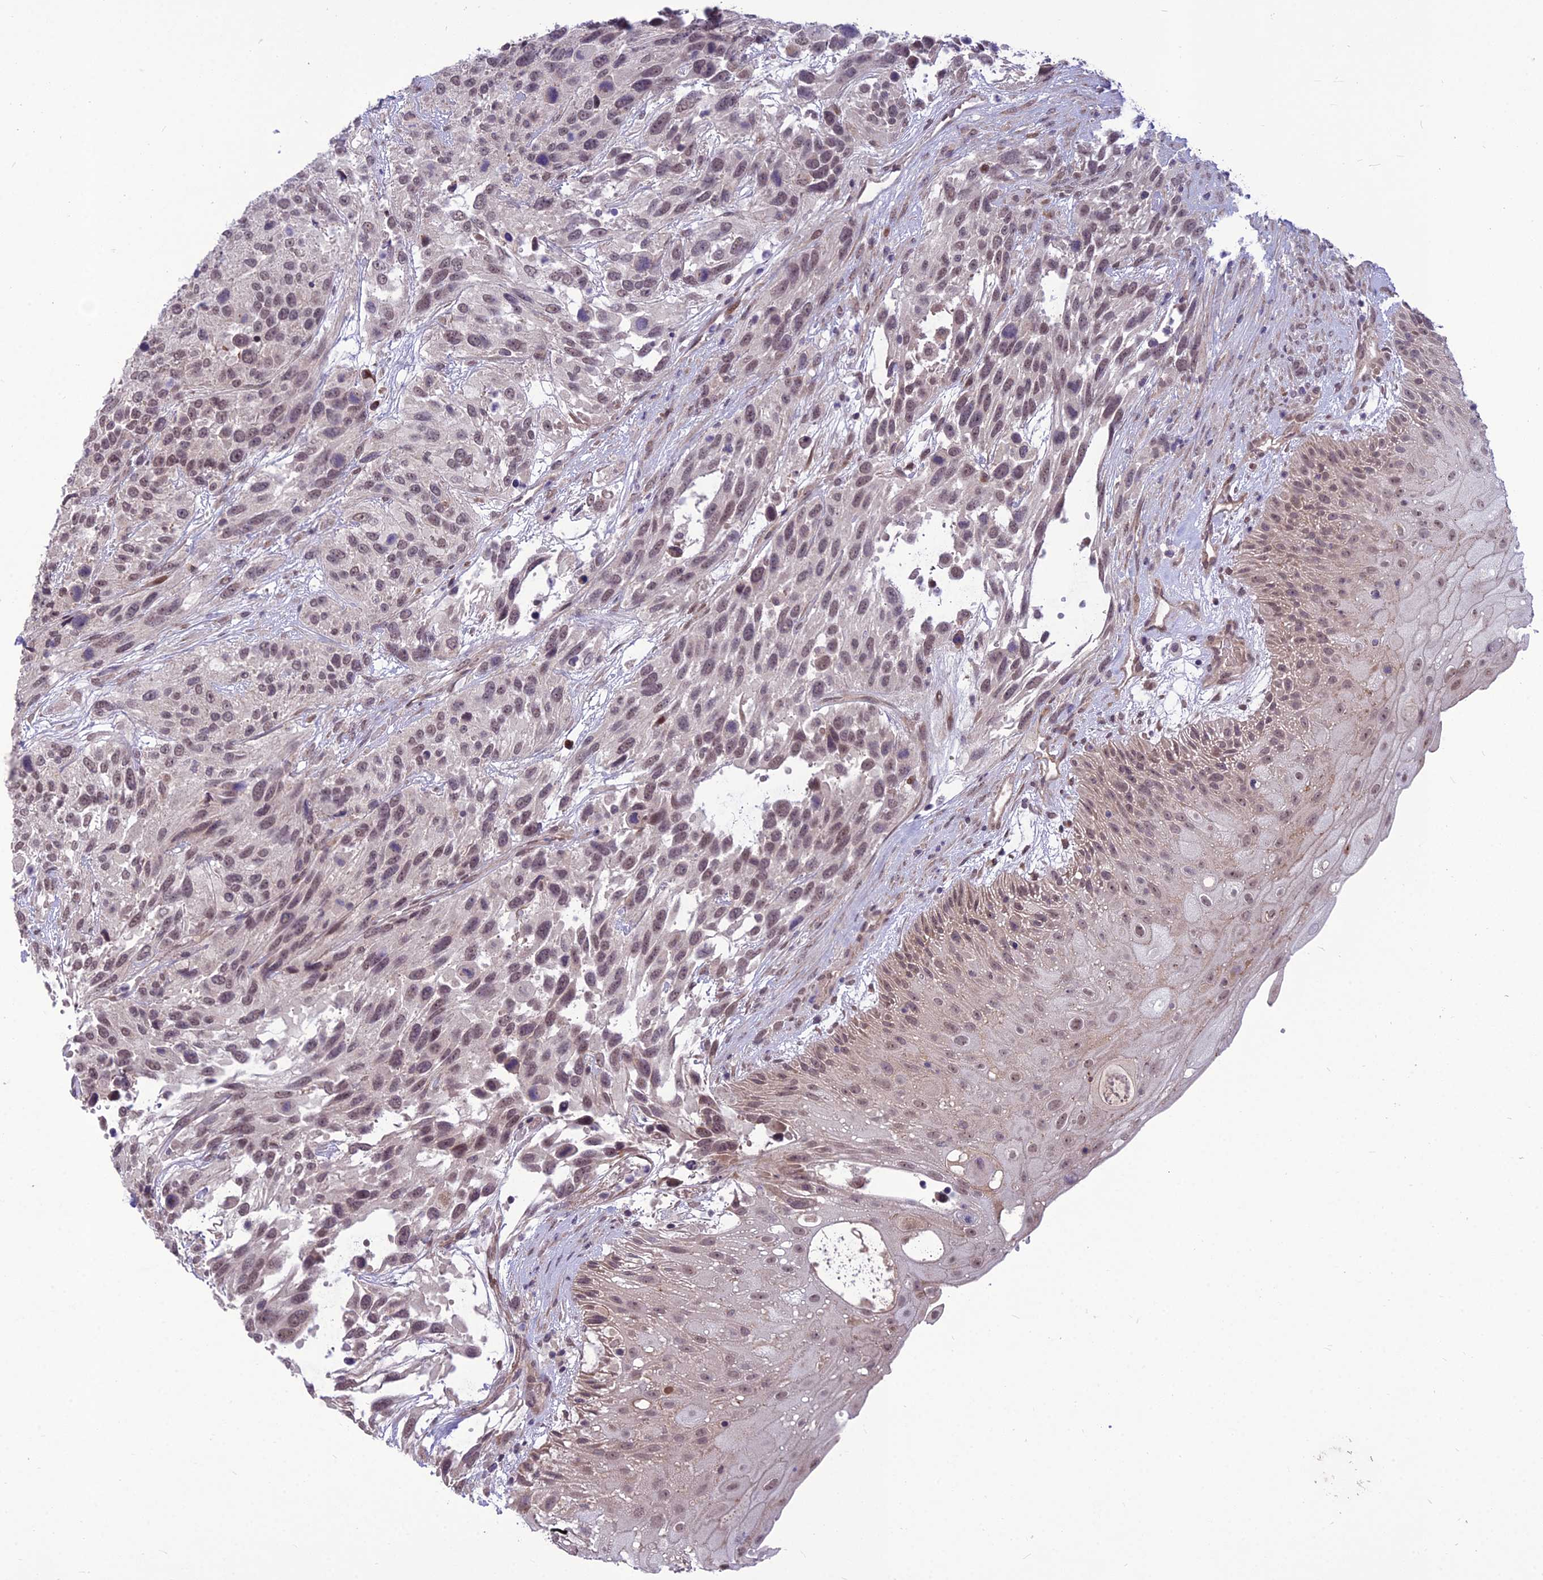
{"staining": {"intensity": "weak", "quantity": ">75%", "location": "nuclear"}, "tissue": "urothelial cancer", "cell_type": "Tumor cells", "image_type": "cancer", "snomed": [{"axis": "morphology", "description": "Urothelial carcinoma, High grade"}, {"axis": "topography", "description": "Urinary bladder"}], "caption": "Weak nuclear protein staining is appreciated in approximately >75% of tumor cells in urothelial cancer.", "gene": "FBRS", "patient": {"sex": "female", "age": 70}}